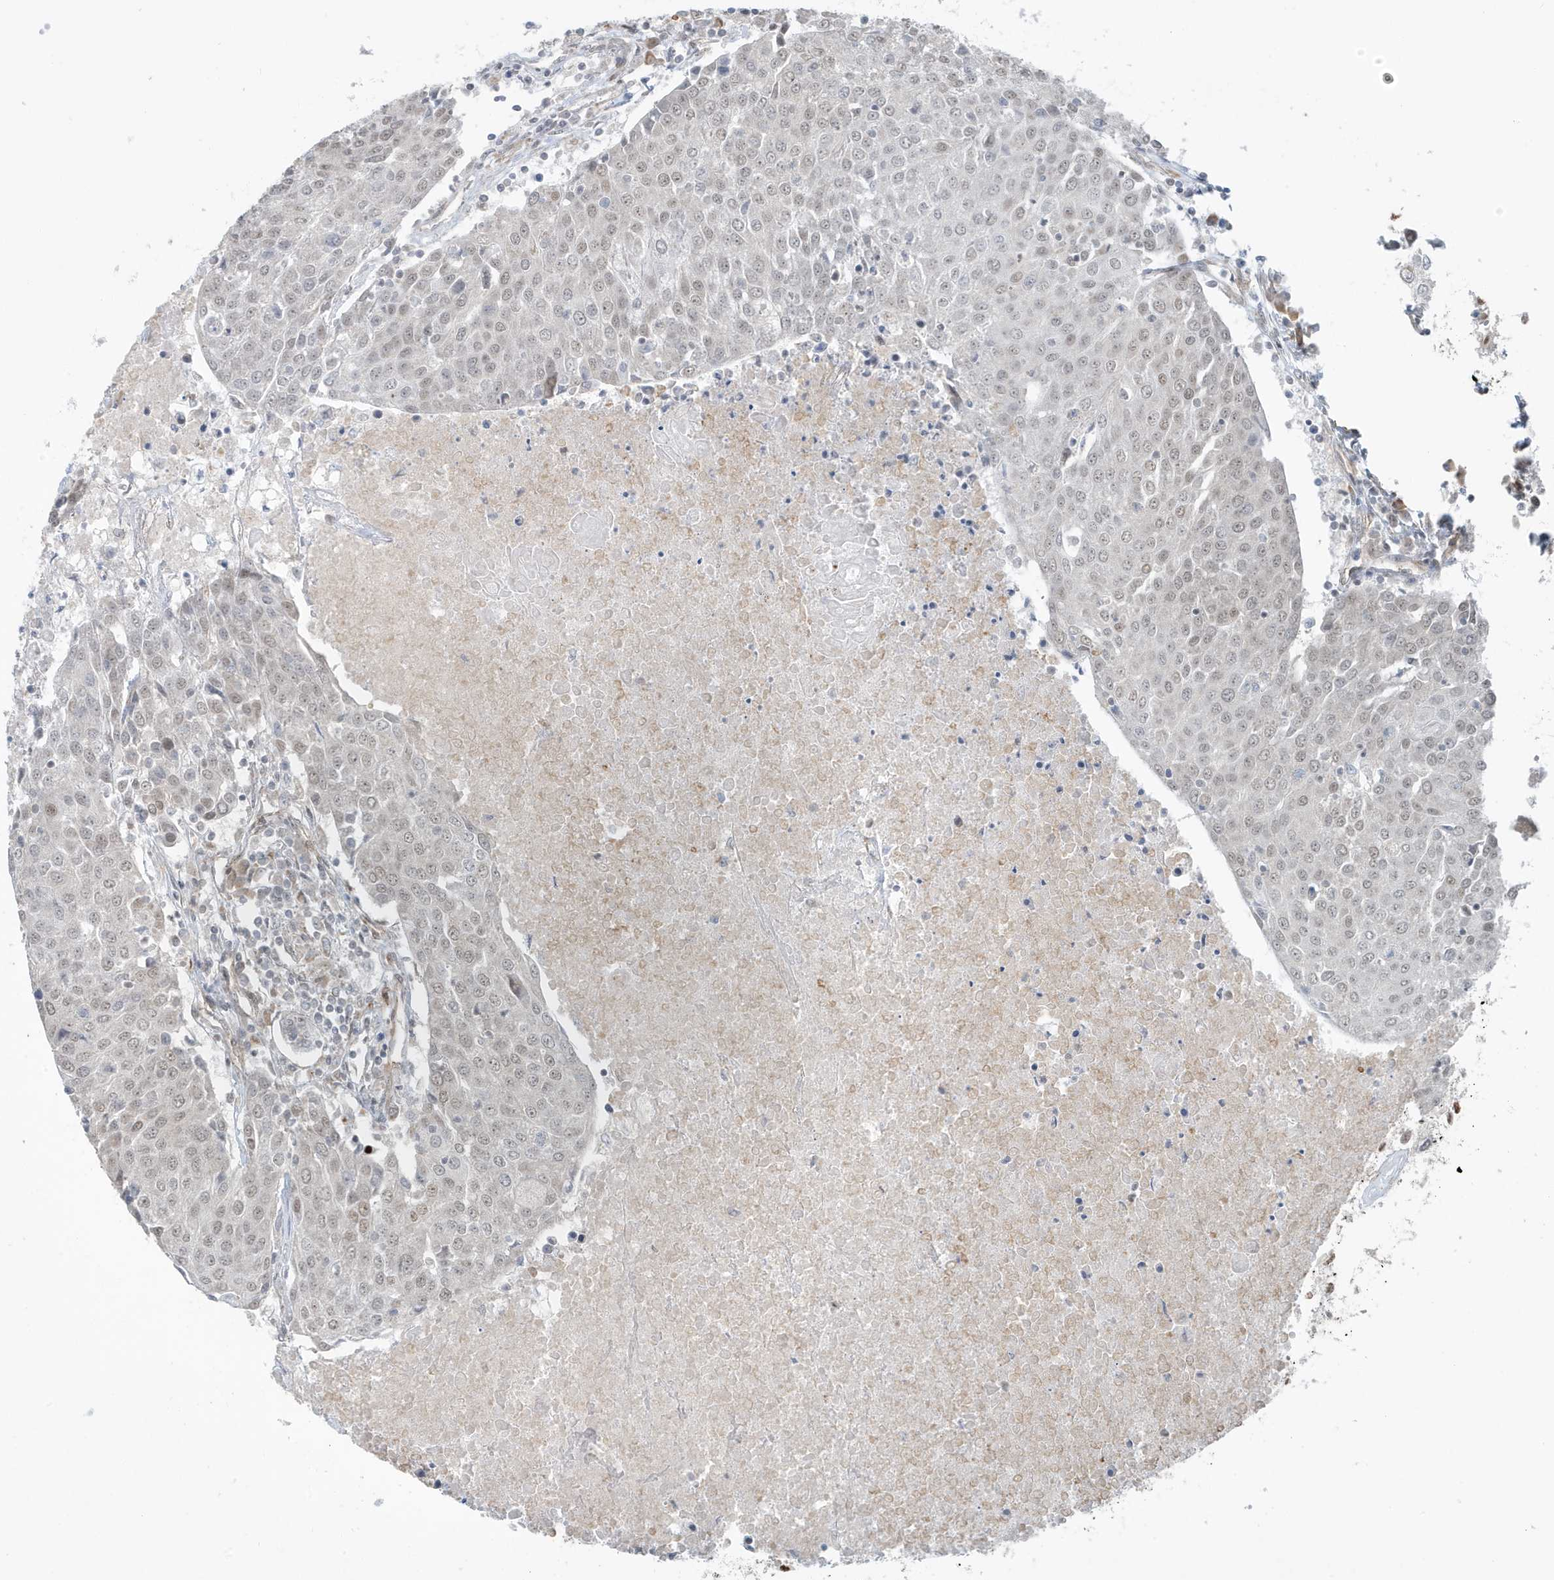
{"staining": {"intensity": "weak", "quantity": "<25%", "location": "nuclear"}, "tissue": "urothelial cancer", "cell_type": "Tumor cells", "image_type": "cancer", "snomed": [{"axis": "morphology", "description": "Urothelial carcinoma, High grade"}, {"axis": "topography", "description": "Urinary bladder"}], "caption": "Photomicrograph shows no protein expression in tumor cells of urothelial cancer tissue.", "gene": "CHCHD4", "patient": {"sex": "female", "age": 85}}